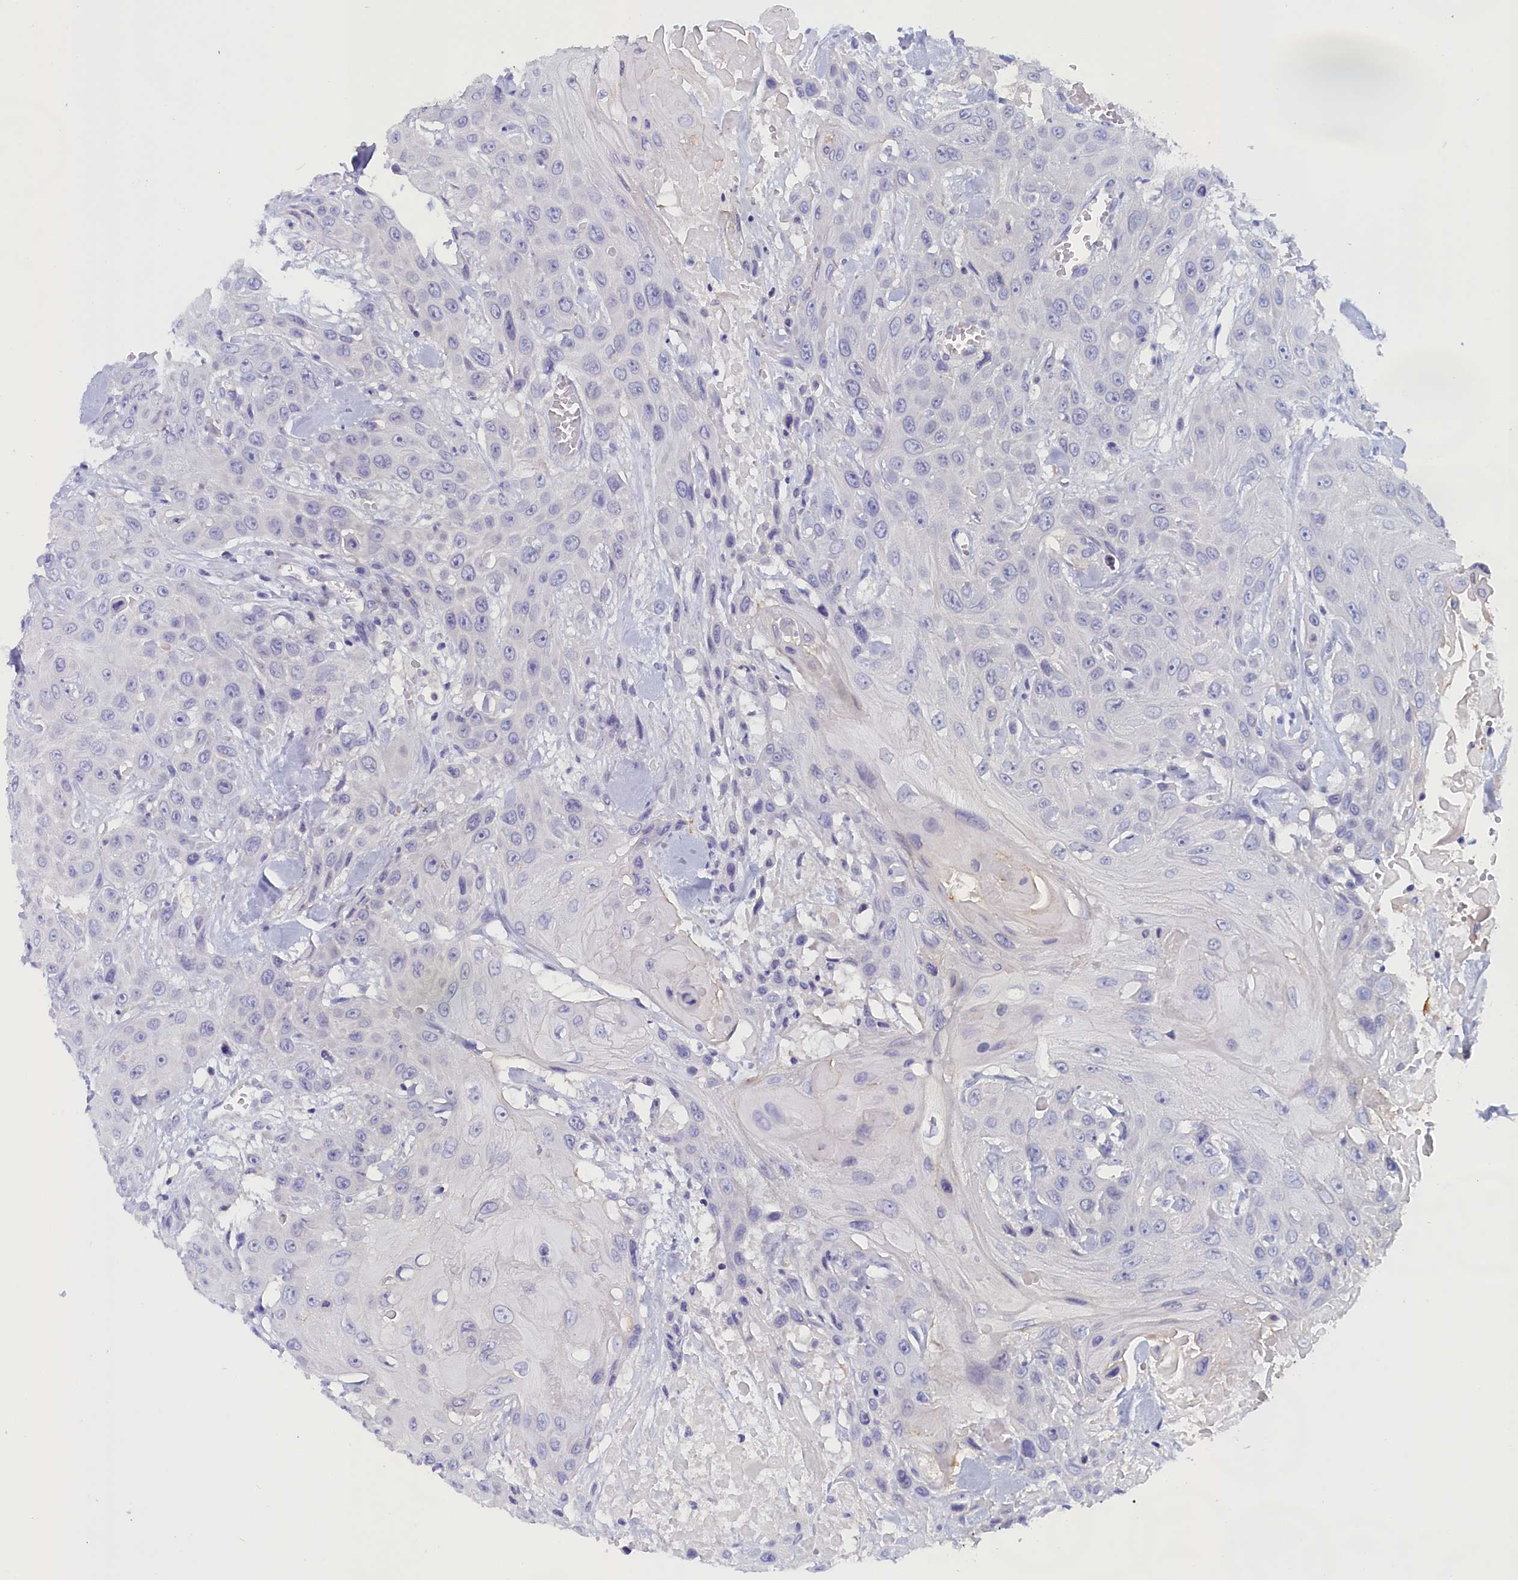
{"staining": {"intensity": "negative", "quantity": "none", "location": "none"}, "tissue": "head and neck cancer", "cell_type": "Tumor cells", "image_type": "cancer", "snomed": [{"axis": "morphology", "description": "Squamous cell carcinoma, NOS"}, {"axis": "topography", "description": "Head-Neck"}], "caption": "Histopathology image shows no significant protein expression in tumor cells of head and neck cancer (squamous cell carcinoma).", "gene": "ANKRD2", "patient": {"sex": "male", "age": 81}}